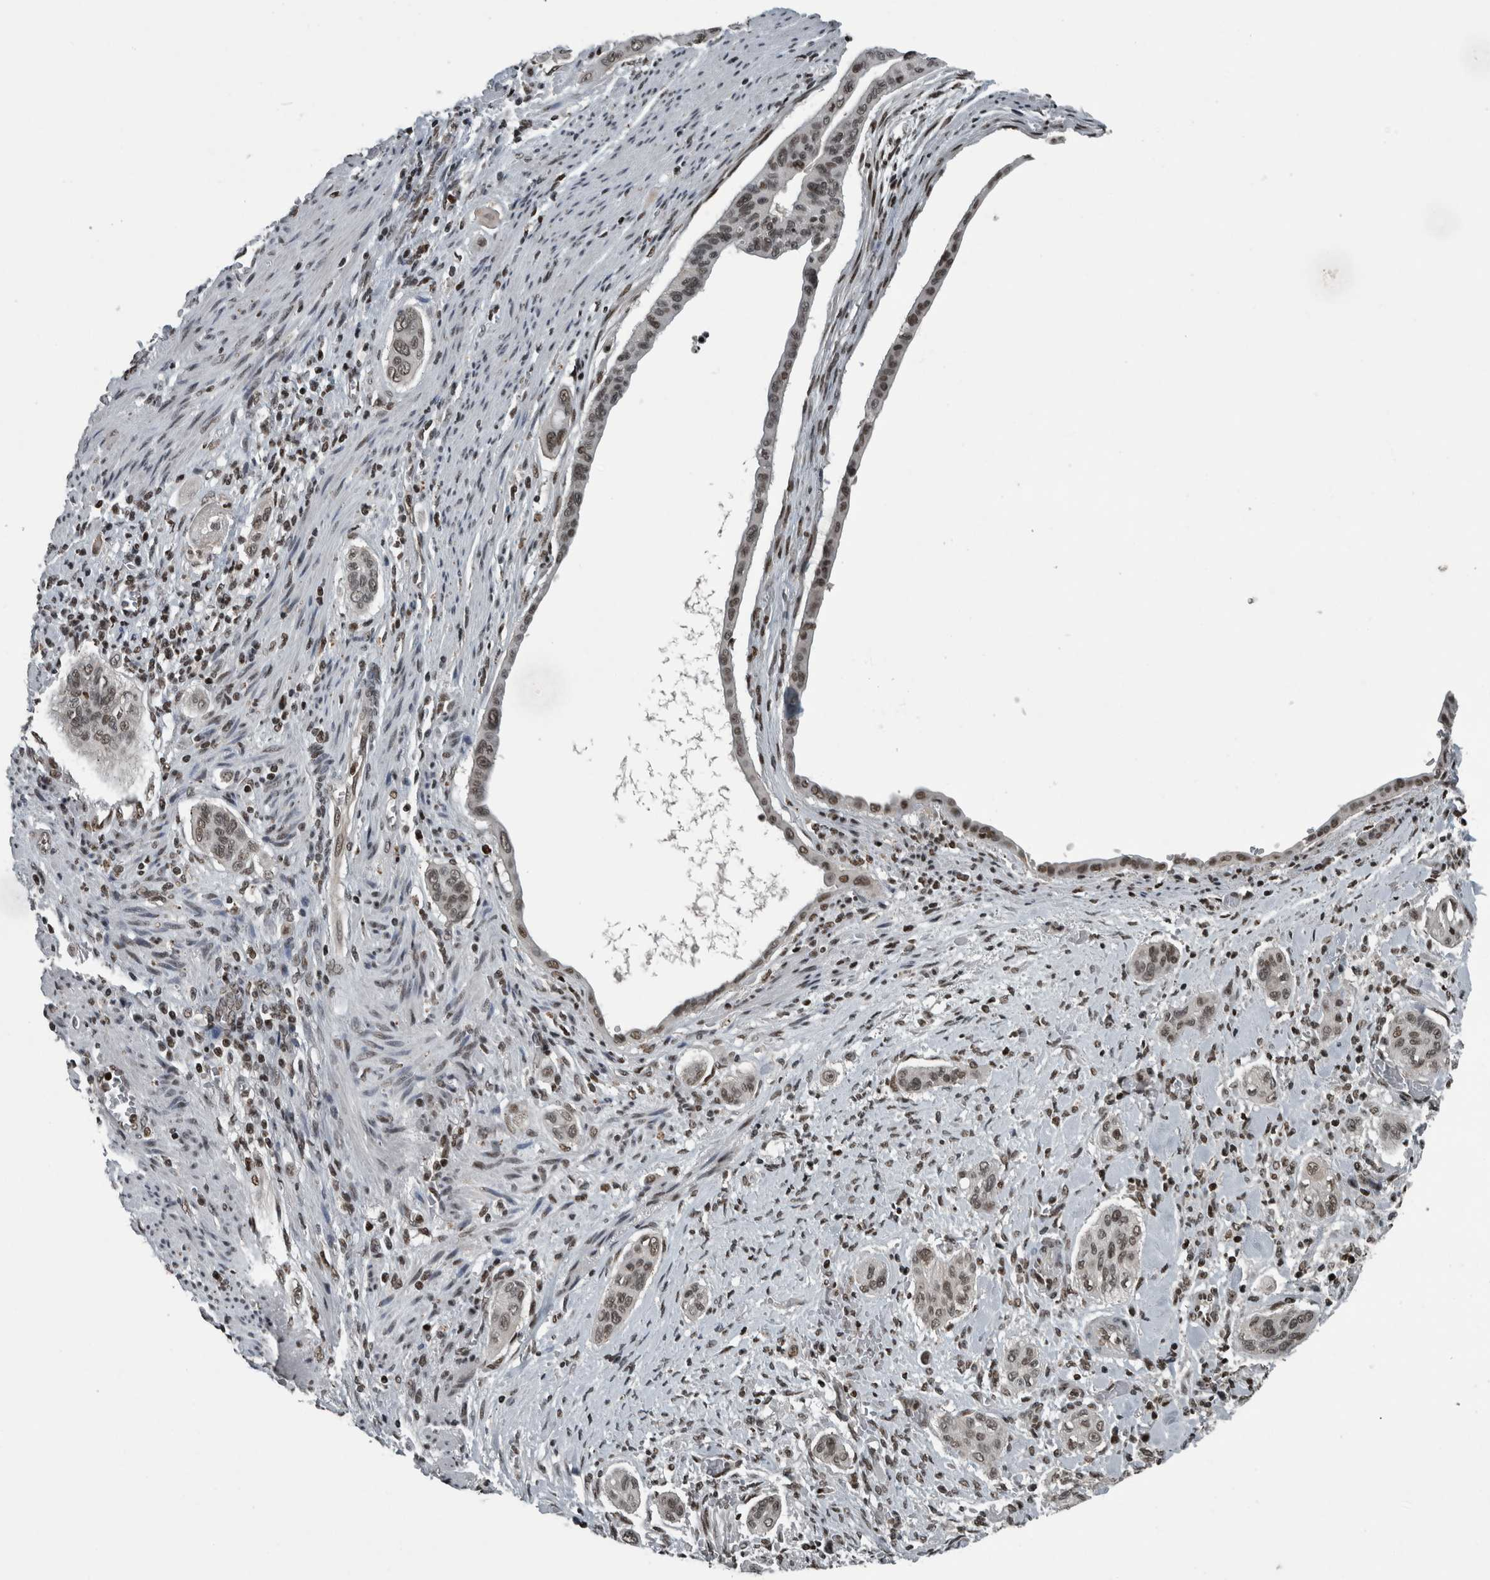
{"staining": {"intensity": "moderate", "quantity": ">75%", "location": "nuclear"}, "tissue": "pancreatic cancer", "cell_type": "Tumor cells", "image_type": "cancer", "snomed": [{"axis": "morphology", "description": "Adenocarcinoma, NOS"}, {"axis": "topography", "description": "Pancreas"}], "caption": "This histopathology image reveals pancreatic cancer (adenocarcinoma) stained with immunohistochemistry (IHC) to label a protein in brown. The nuclear of tumor cells show moderate positivity for the protein. Nuclei are counter-stained blue.", "gene": "UNC50", "patient": {"sex": "male", "age": 77}}